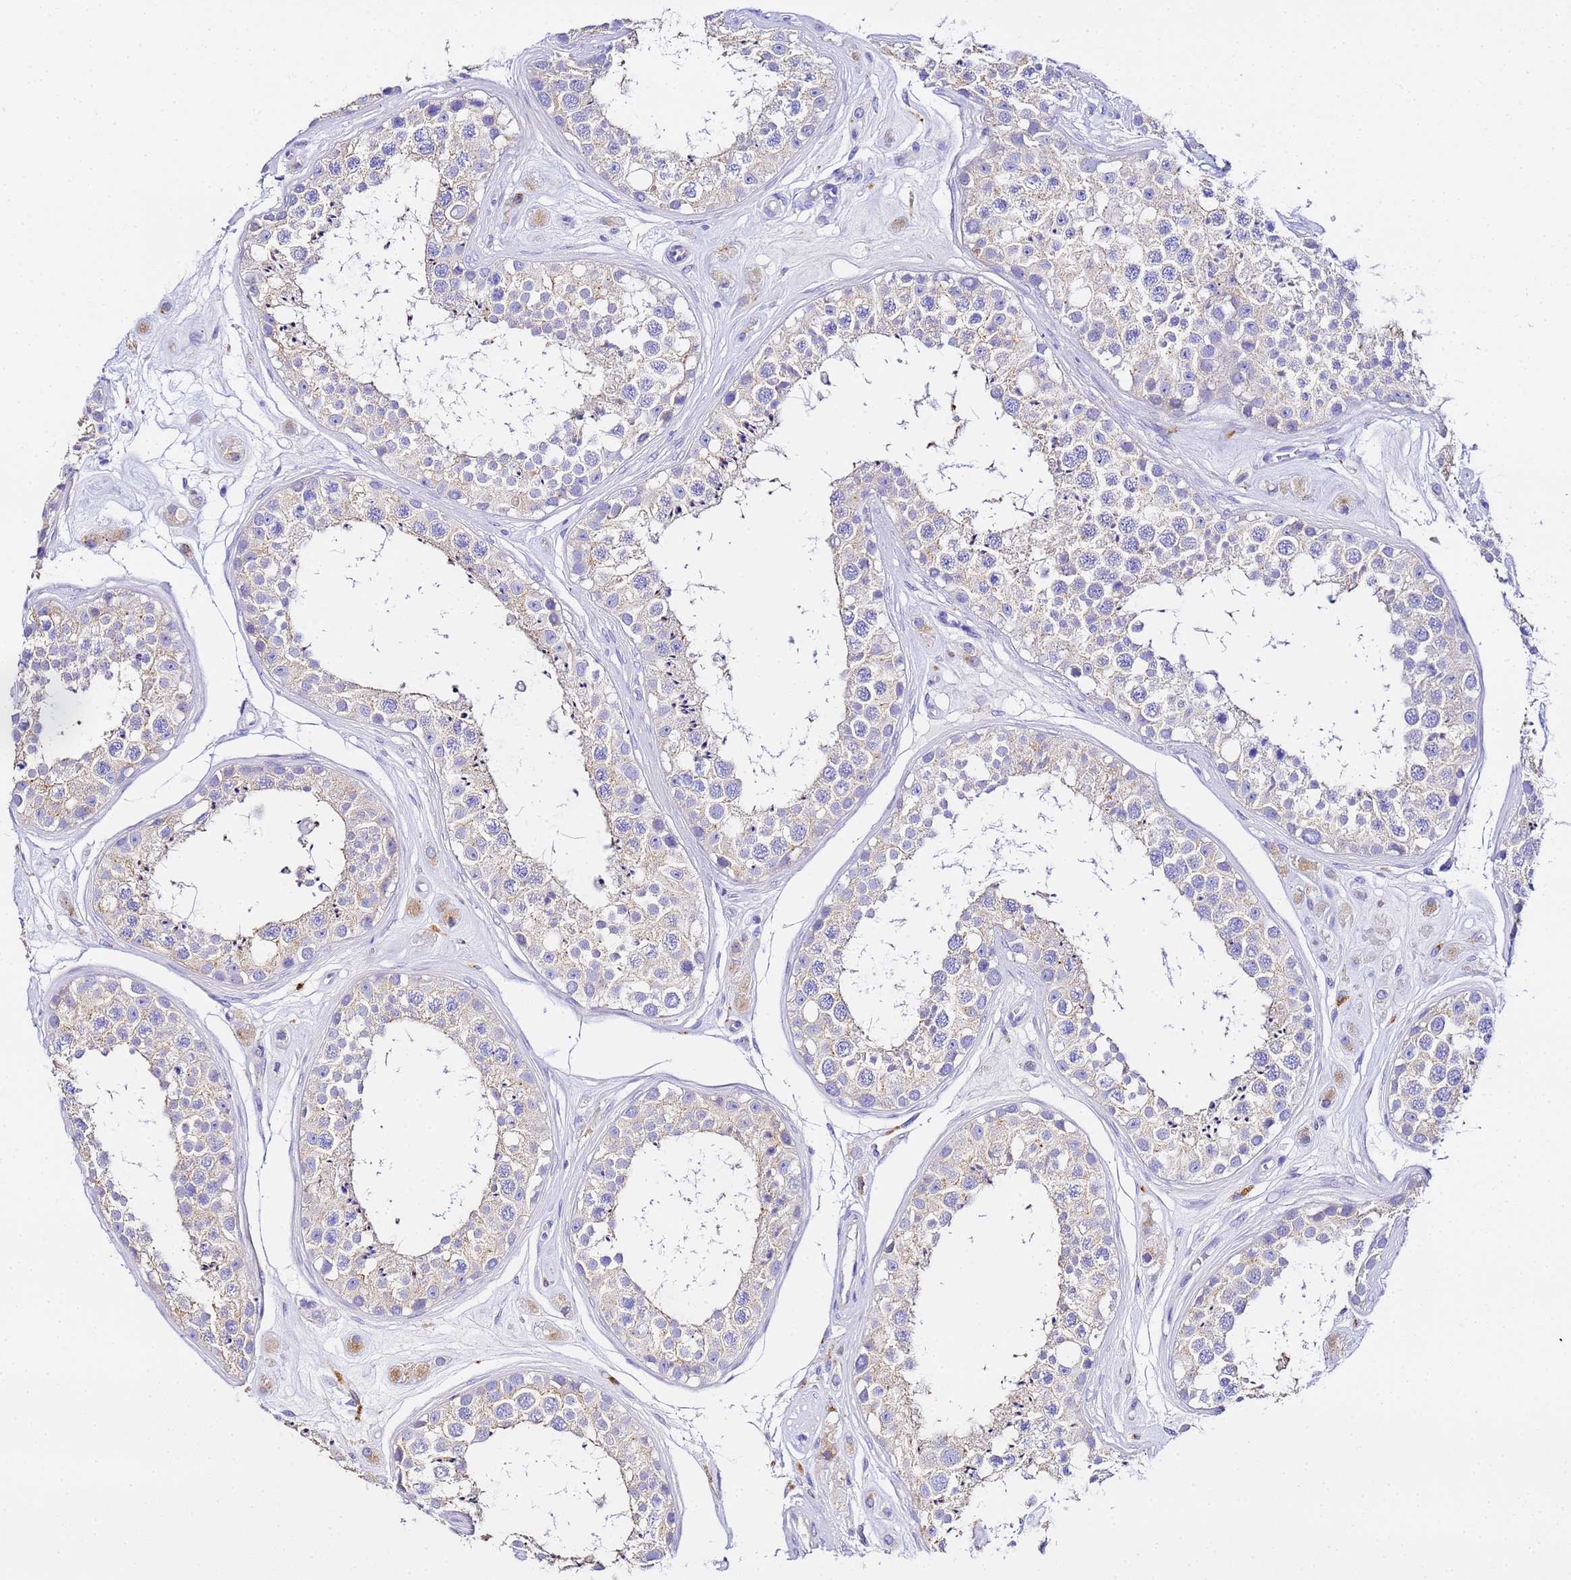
{"staining": {"intensity": "weak", "quantity": "25%-75%", "location": "cytoplasmic/membranous"}, "tissue": "testis", "cell_type": "Cells in seminiferous ducts", "image_type": "normal", "snomed": [{"axis": "morphology", "description": "Normal tissue, NOS"}, {"axis": "topography", "description": "Testis"}], "caption": "Immunohistochemical staining of benign human testis demonstrates 25%-75% levels of weak cytoplasmic/membranous protein staining in about 25%-75% of cells in seminiferous ducts. The protein of interest is stained brown, and the nuclei are stained in blue (DAB (3,3'-diaminobenzidine) IHC with brightfield microscopy, high magnification).", "gene": "VTI1B", "patient": {"sex": "male", "age": 25}}